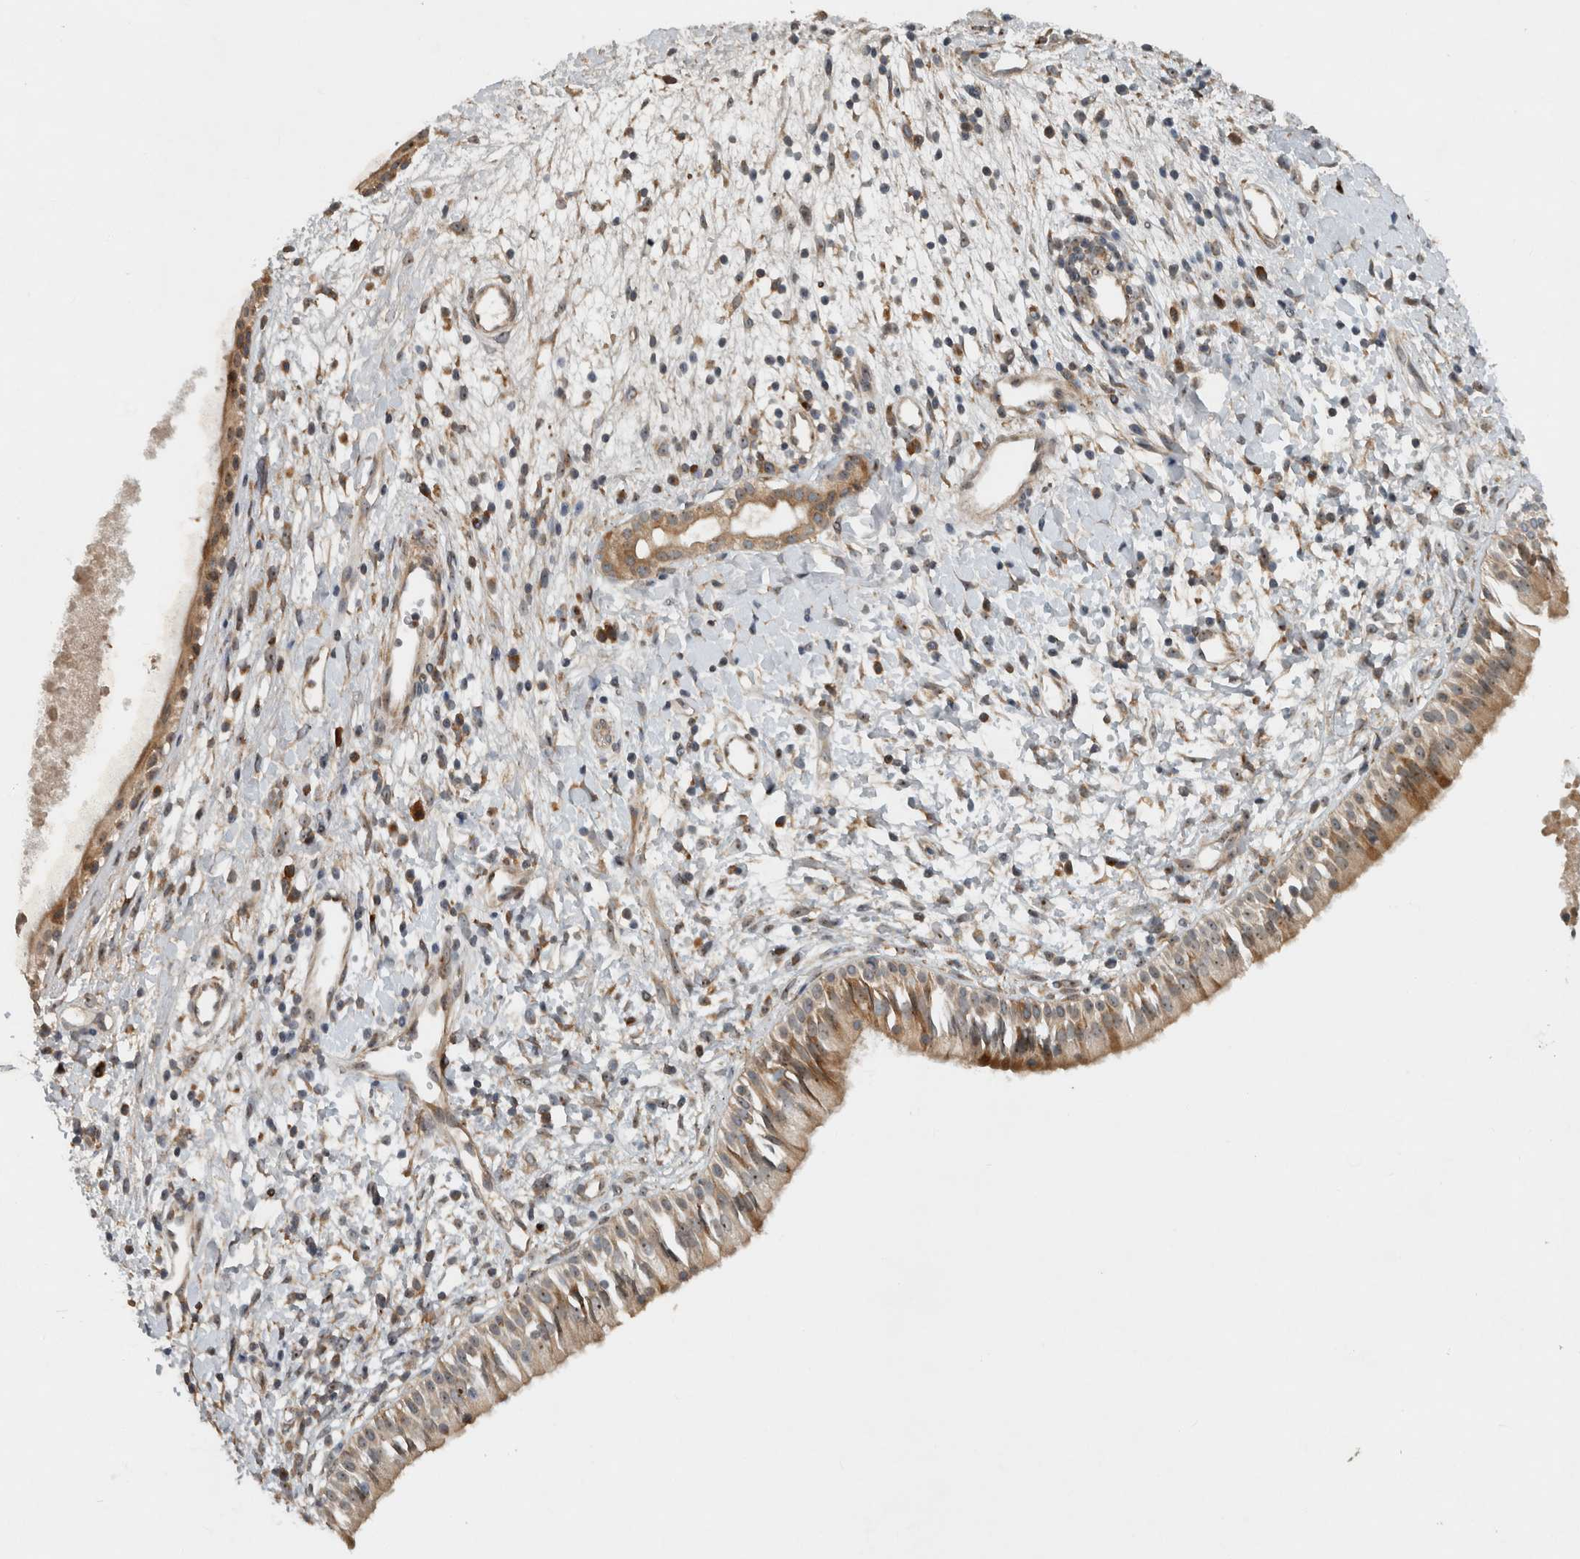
{"staining": {"intensity": "moderate", "quantity": ">75%", "location": "cytoplasmic/membranous,nuclear"}, "tissue": "nasopharynx", "cell_type": "Respiratory epithelial cells", "image_type": "normal", "snomed": [{"axis": "morphology", "description": "Normal tissue, NOS"}, {"axis": "topography", "description": "Nasopharynx"}], "caption": "IHC histopathology image of benign nasopharynx: nasopharynx stained using immunohistochemistry (IHC) shows medium levels of moderate protein expression localized specifically in the cytoplasmic/membranous,nuclear of respiratory epithelial cells, appearing as a cytoplasmic/membranous,nuclear brown color.", "gene": "GPR137B", "patient": {"sex": "male", "age": 22}}